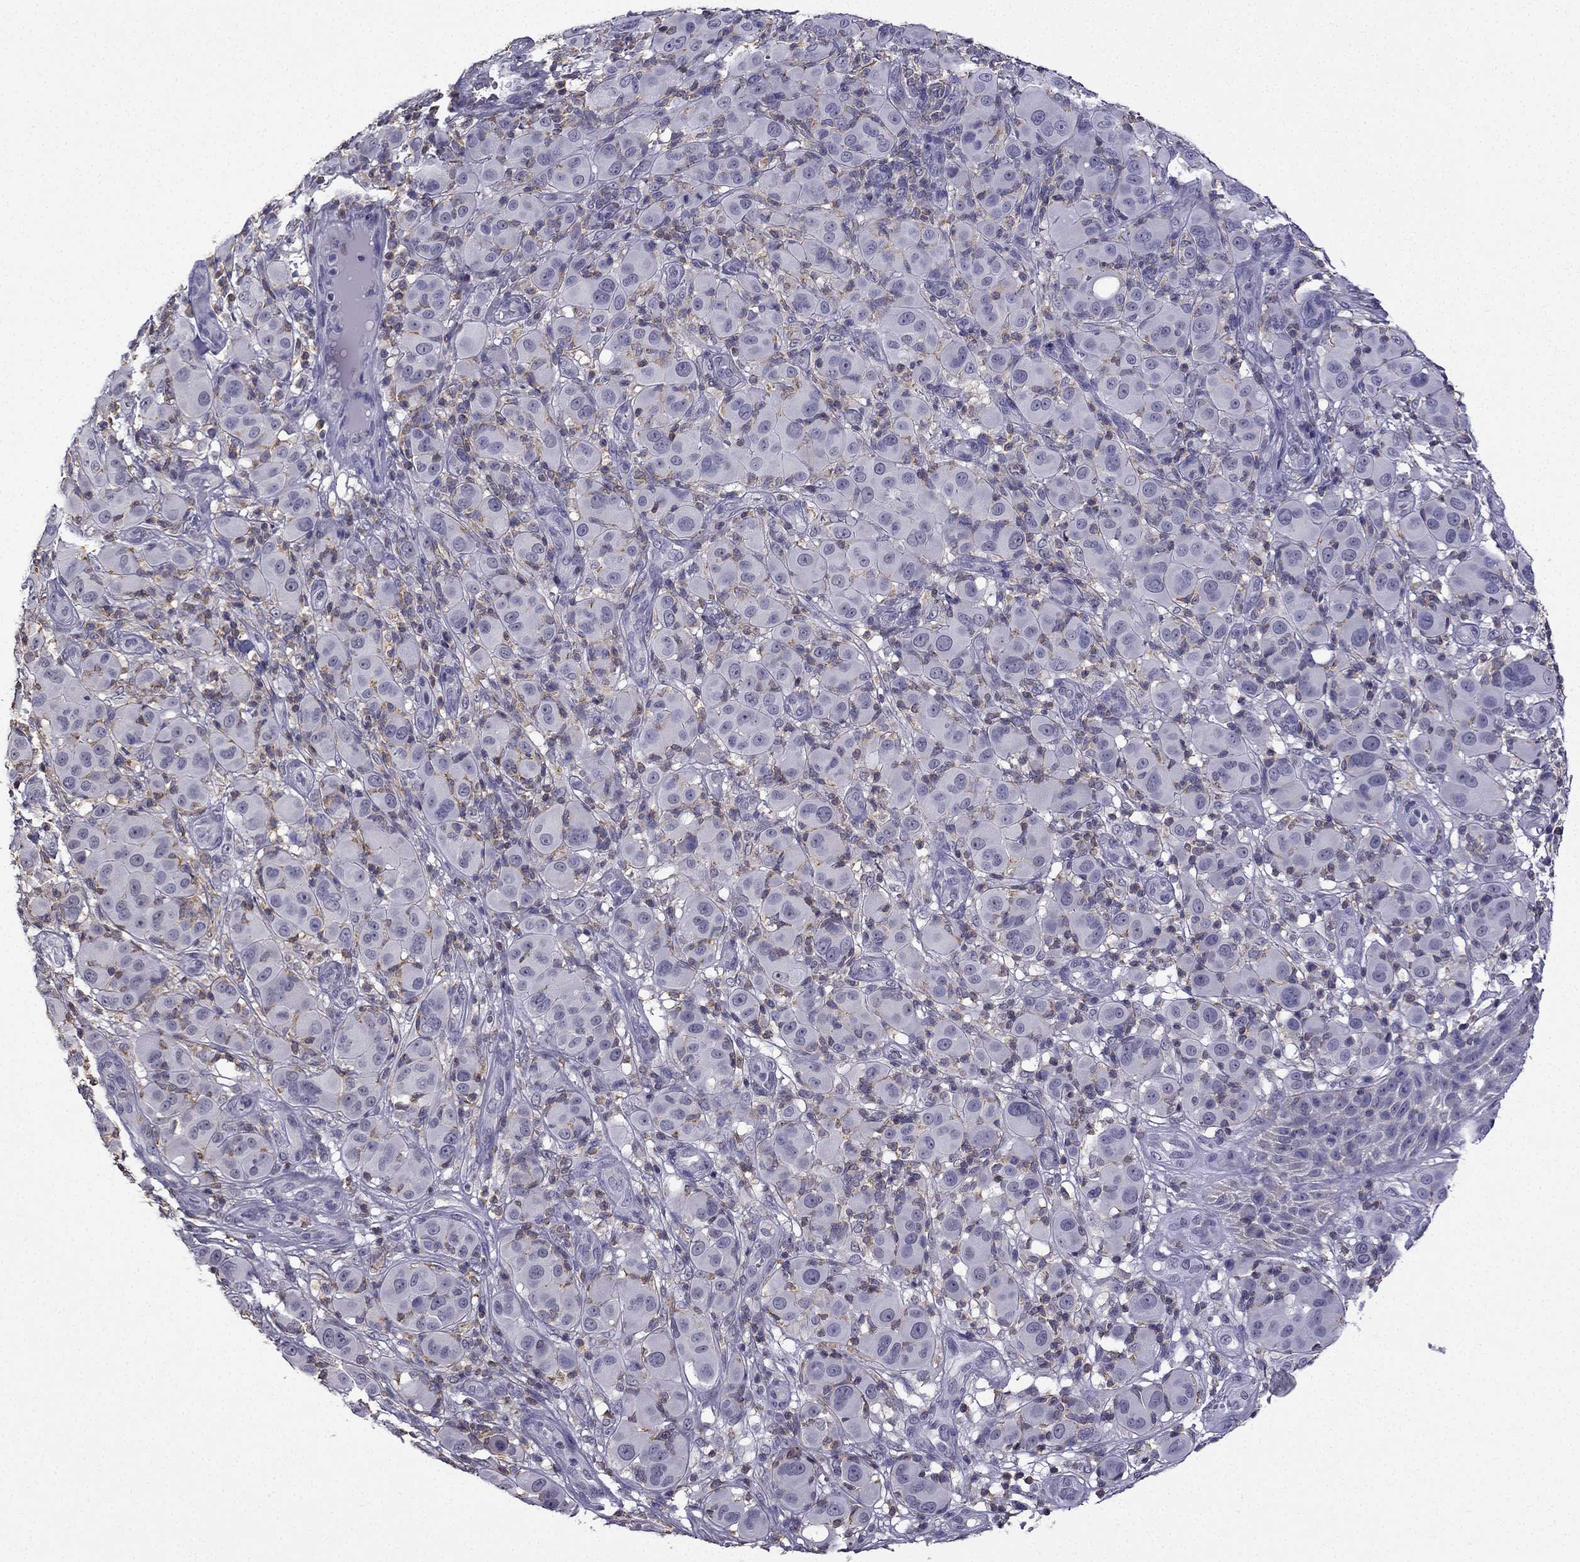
{"staining": {"intensity": "negative", "quantity": "none", "location": "none"}, "tissue": "melanoma", "cell_type": "Tumor cells", "image_type": "cancer", "snomed": [{"axis": "morphology", "description": "Malignant melanoma, NOS"}, {"axis": "topography", "description": "Skin"}], "caption": "A high-resolution micrograph shows IHC staining of malignant melanoma, which exhibits no significant positivity in tumor cells. Nuclei are stained in blue.", "gene": "CCK", "patient": {"sex": "female", "age": 87}}